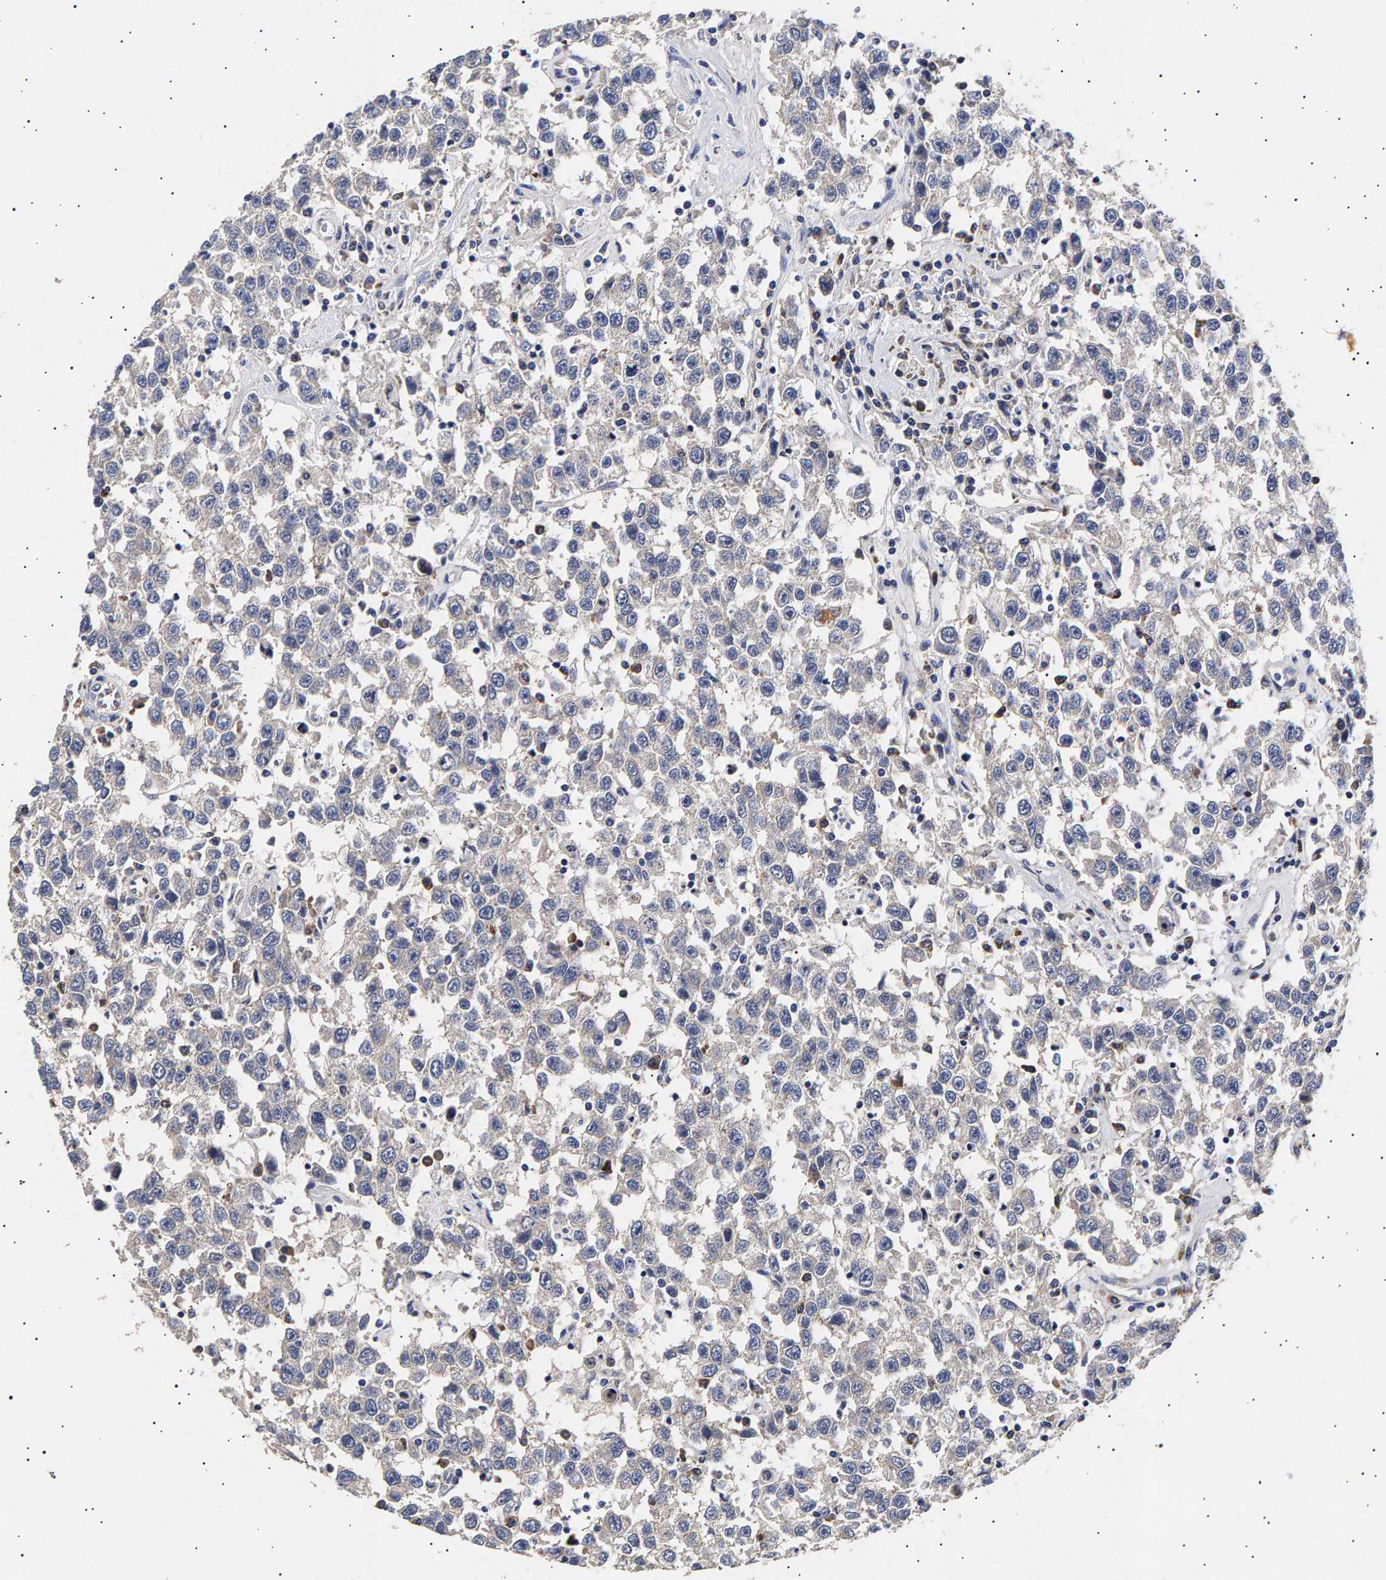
{"staining": {"intensity": "negative", "quantity": "none", "location": "none"}, "tissue": "testis cancer", "cell_type": "Tumor cells", "image_type": "cancer", "snomed": [{"axis": "morphology", "description": "Seminoma, NOS"}, {"axis": "topography", "description": "Testis"}], "caption": "Protein analysis of testis cancer demonstrates no significant staining in tumor cells. (Stains: DAB (3,3'-diaminobenzidine) IHC with hematoxylin counter stain, Microscopy: brightfield microscopy at high magnification).", "gene": "ANKRD40", "patient": {"sex": "male", "age": 41}}